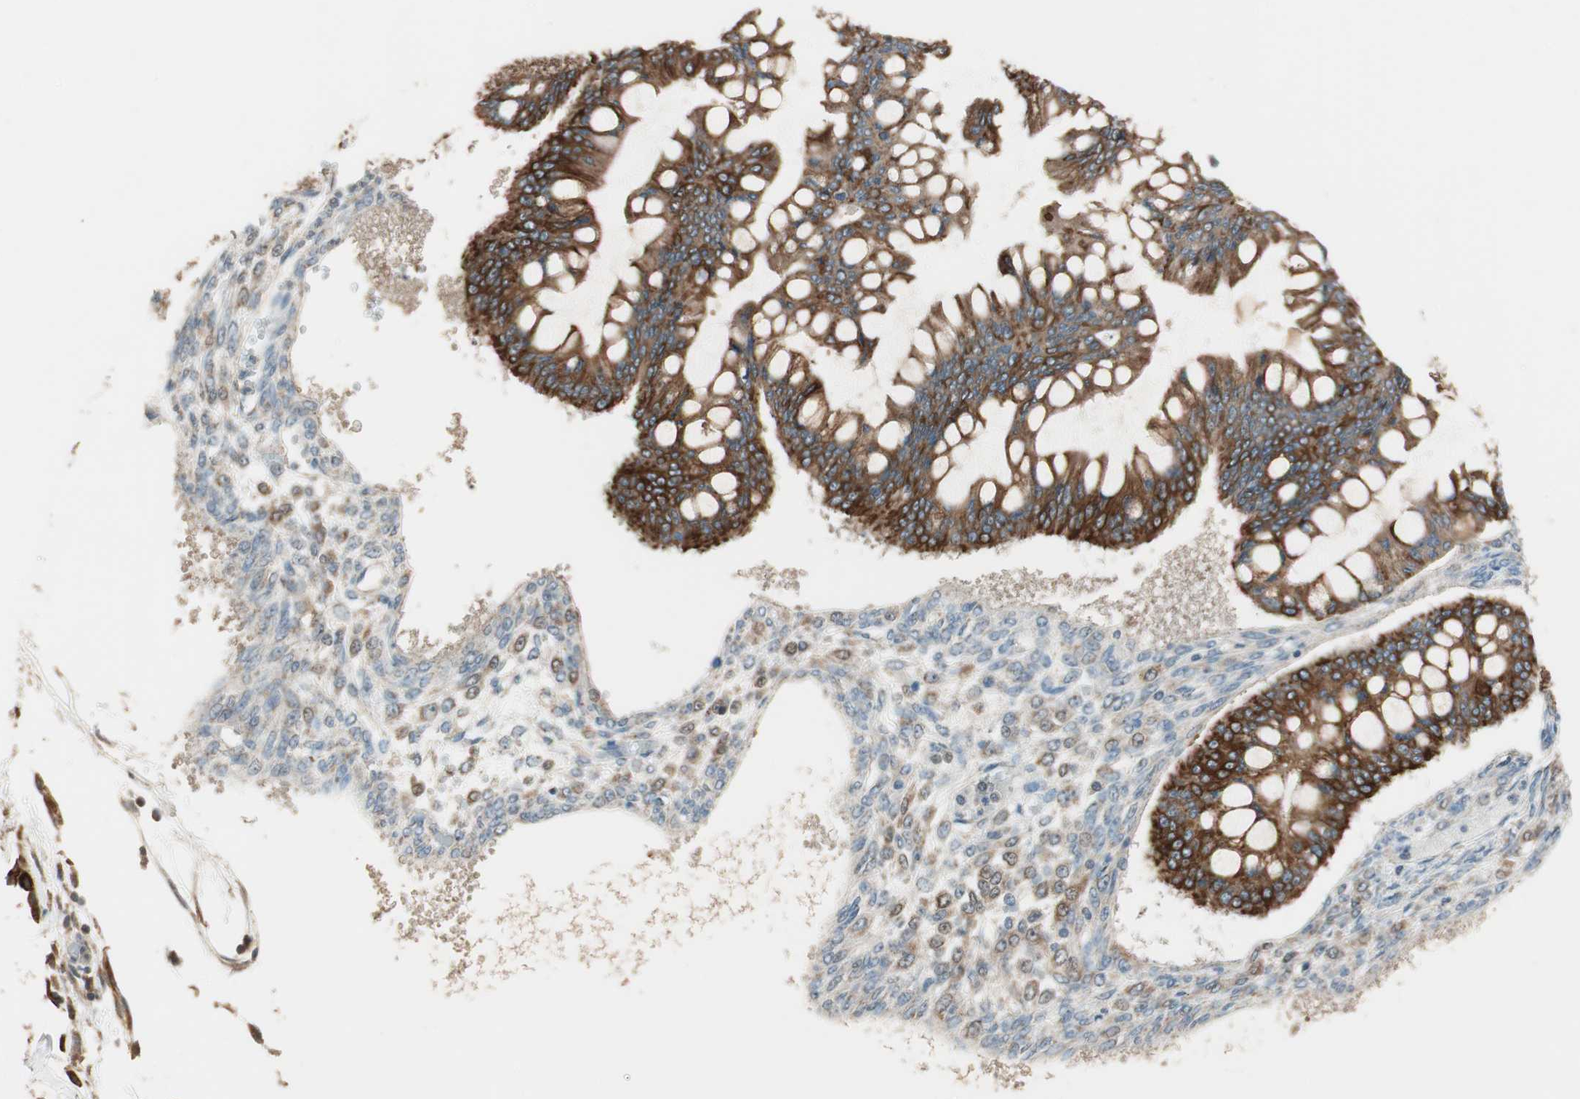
{"staining": {"intensity": "strong", "quantity": ">75%", "location": "cytoplasmic/membranous"}, "tissue": "ovarian cancer", "cell_type": "Tumor cells", "image_type": "cancer", "snomed": [{"axis": "morphology", "description": "Cystadenocarcinoma, mucinous, NOS"}, {"axis": "topography", "description": "Ovary"}], "caption": "A photomicrograph of ovarian mucinous cystadenocarcinoma stained for a protein reveals strong cytoplasmic/membranous brown staining in tumor cells. Immunohistochemistry (ihc) stains the protein in brown and the nuclei are stained blue.", "gene": "TRIM21", "patient": {"sex": "female", "age": 73}}